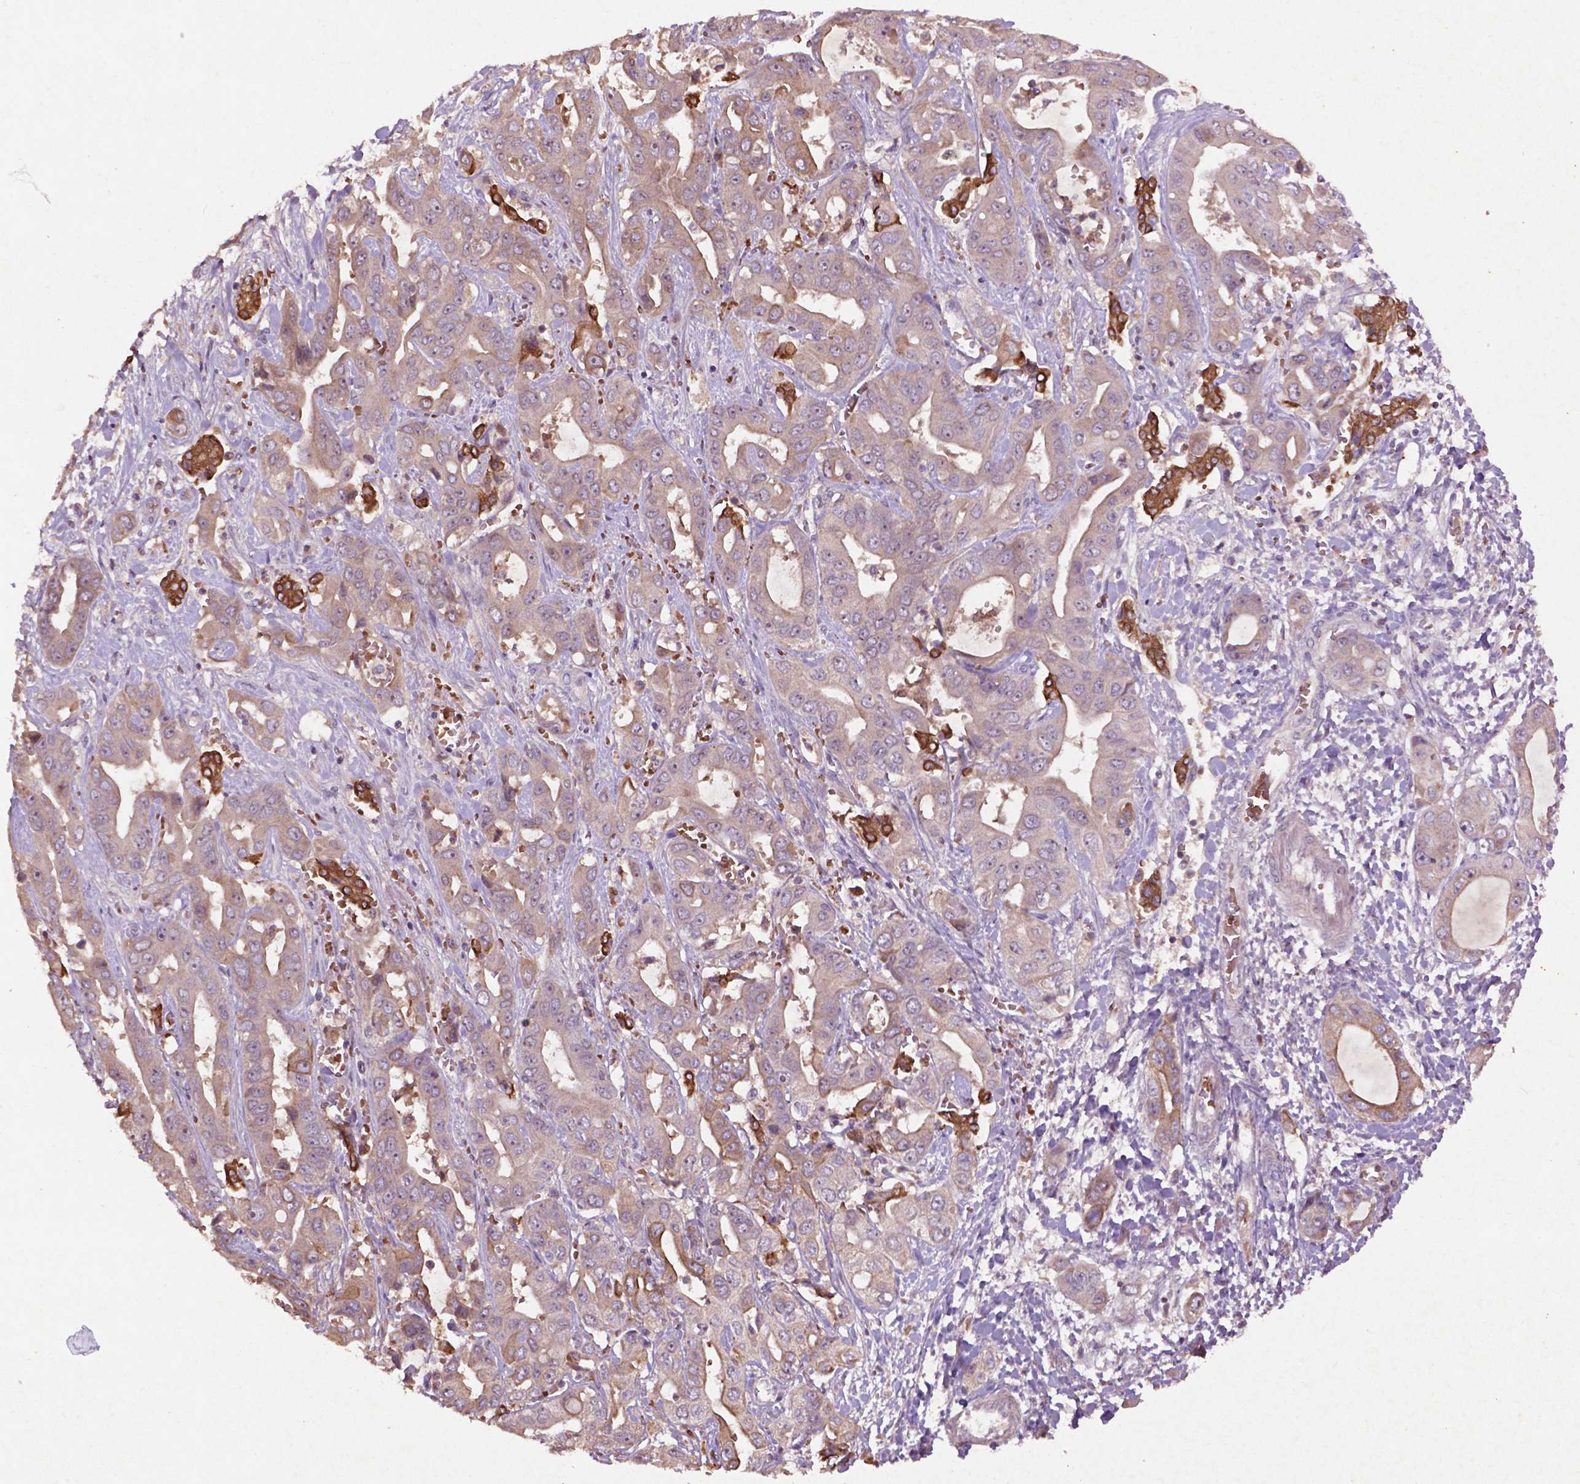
{"staining": {"intensity": "strong", "quantity": "<25%", "location": "cytoplasmic/membranous"}, "tissue": "liver cancer", "cell_type": "Tumor cells", "image_type": "cancer", "snomed": [{"axis": "morphology", "description": "Cholangiocarcinoma"}, {"axis": "topography", "description": "Liver"}], "caption": "A brown stain labels strong cytoplasmic/membranous staining of a protein in liver cholangiocarcinoma tumor cells.", "gene": "COQ2", "patient": {"sex": "female", "age": 52}}